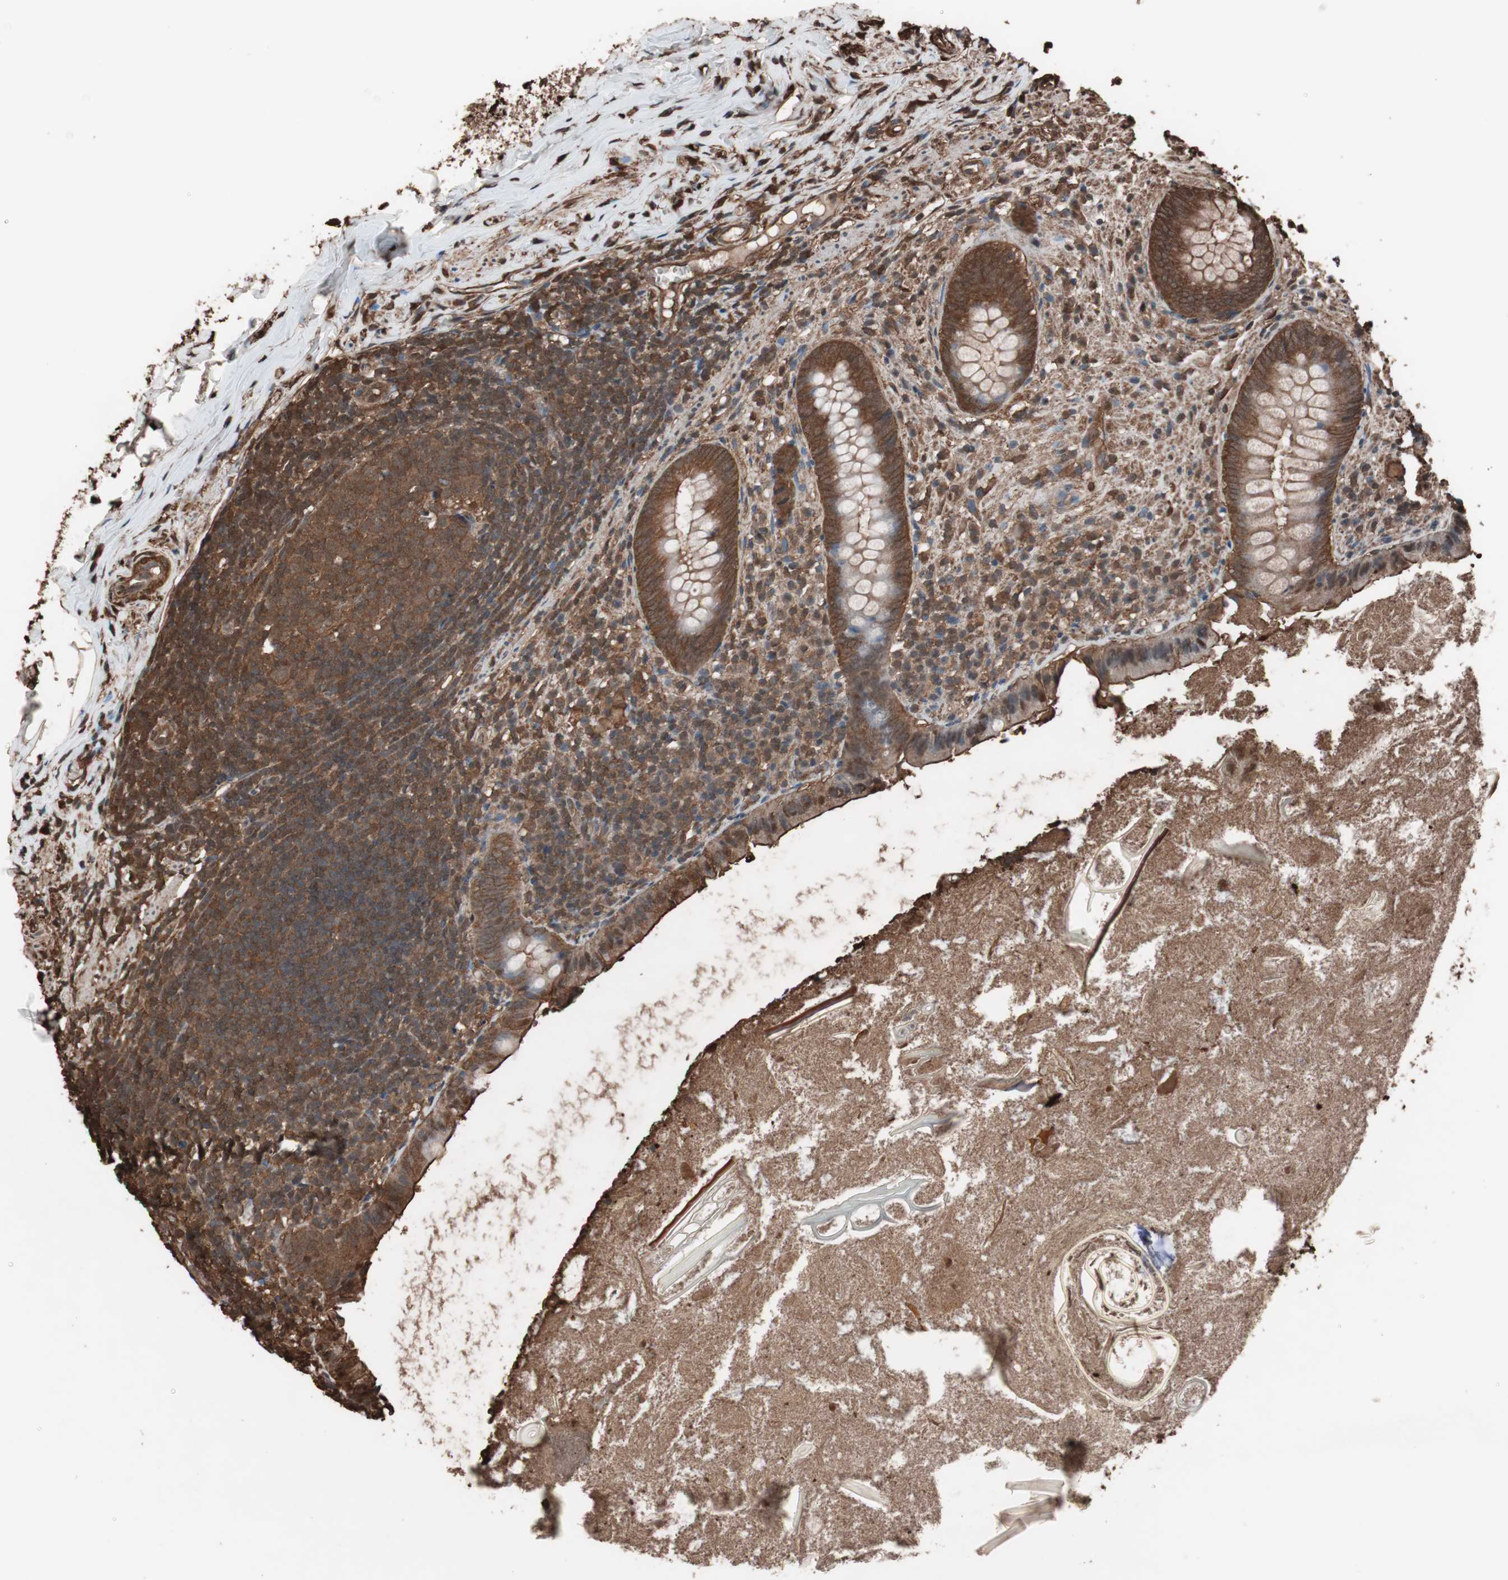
{"staining": {"intensity": "strong", "quantity": ">75%", "location": "cytoplasmic/membranous"}, "tissue": "appendix", "cell_type": "Glandular cells", "image_type": "normal", "snomed": [{"axis": "morphology", "description": "Normal tissue, NOS"}, {"axis": "topography", "description": "Appendix"}], "caption": "Immunohistochemical staining of unremarkable human appendix reveals strong cytoplasmic/membranous protein expression in approximately >75% of glandular cells.", "gene": "CALM2", "patient": {"sex": "male", "age": 52}}